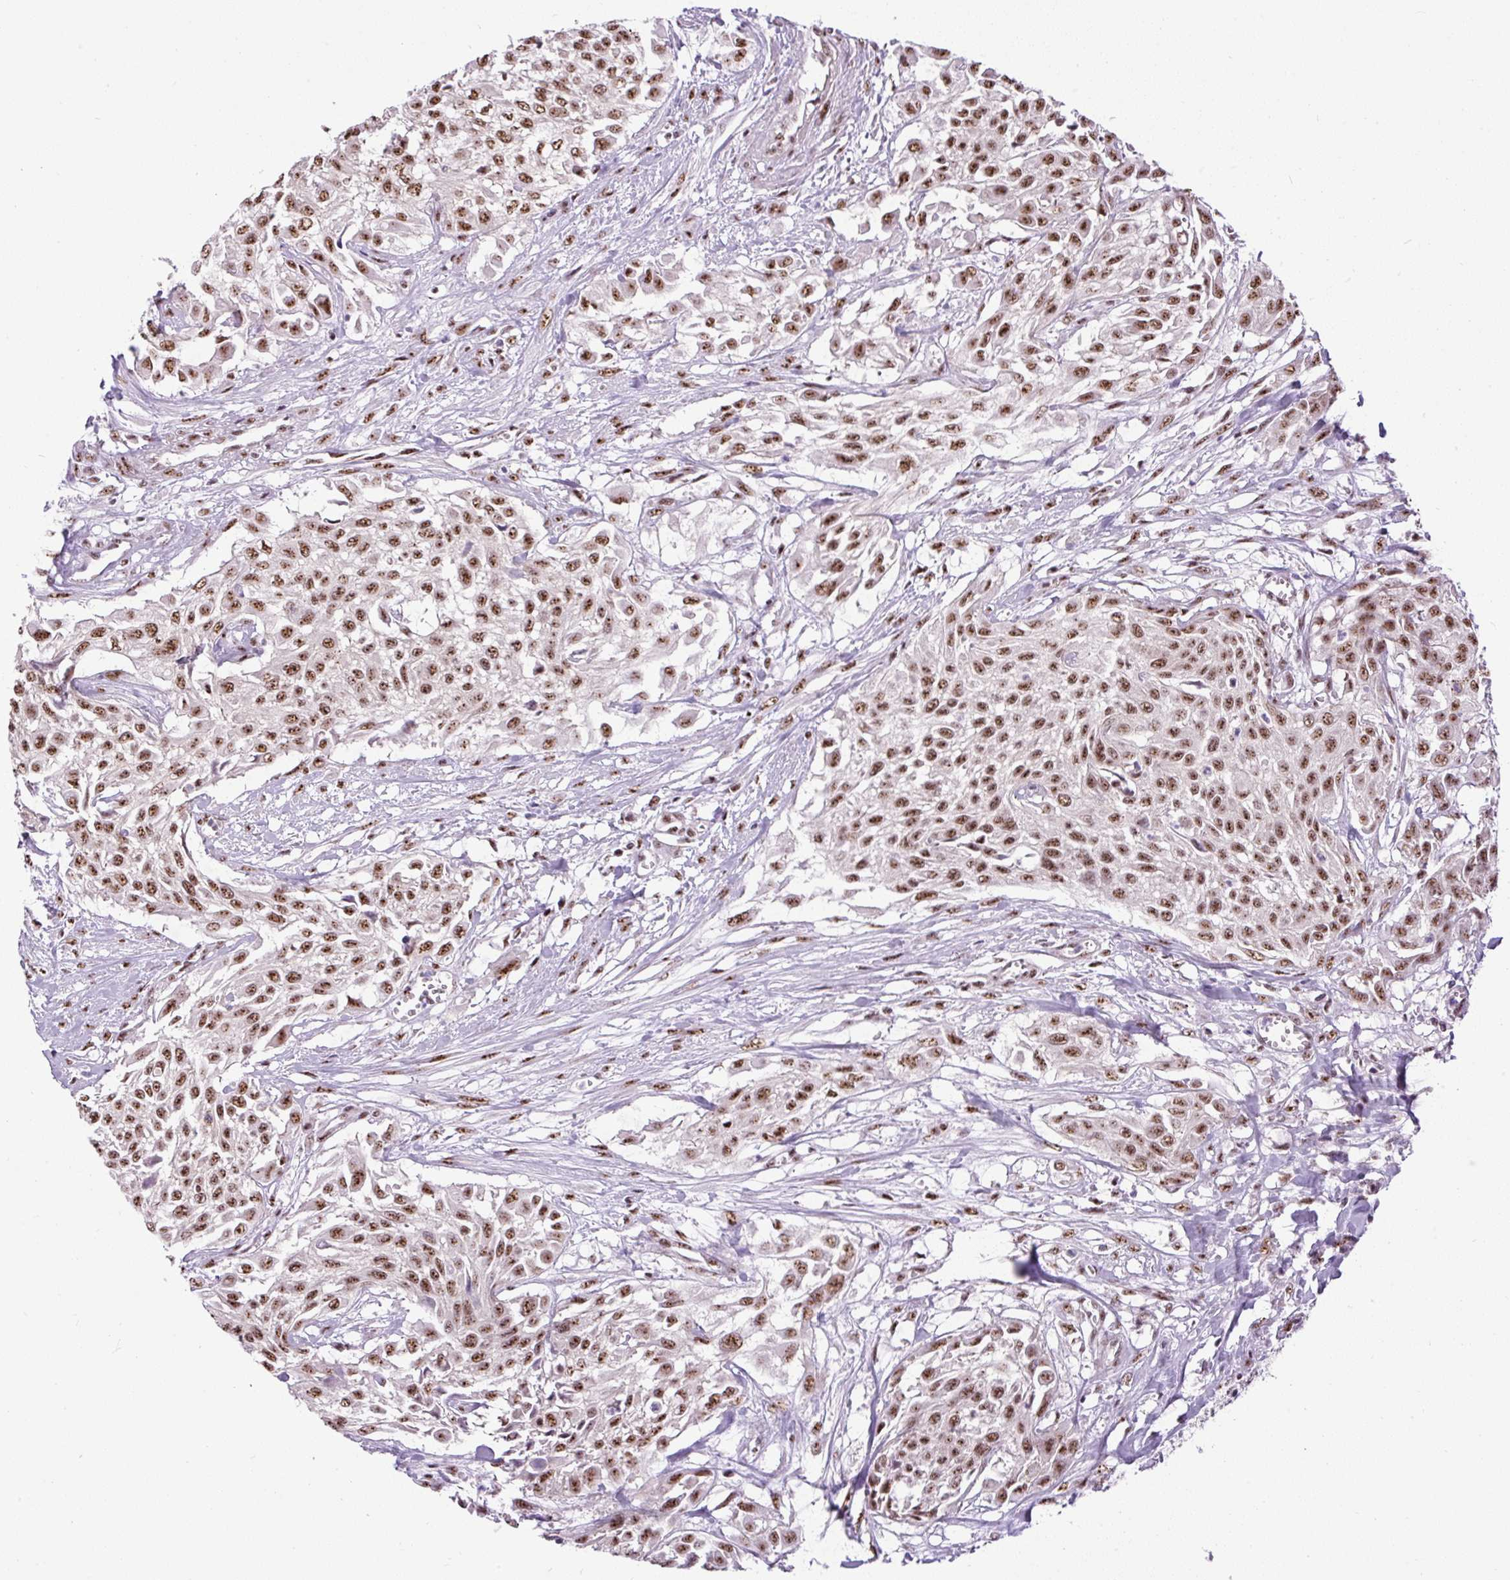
{"staining": {"intensity": "moderate", "quantity": ">75%", "location": "nuclear"}, "tissue": "urothelial cancer", "cell_type": "Tumor cells", "image_type": "cancer", "snomed": [{"axis": "morphology", "description": "Urothelial carcinoma, High grade"}, {"axis": "topography", "description": "Urinary bladder"}], "caption": "Brown immunohistochemical staining in human urothelial cancer shows moderate nuclear staining in about >75% of tumor cells. Immunohistochemistry stains the protein in brown and the nuclei are stained blue.", "gene": "SMC5", "patient": {"sex": "male", "age": 57}}